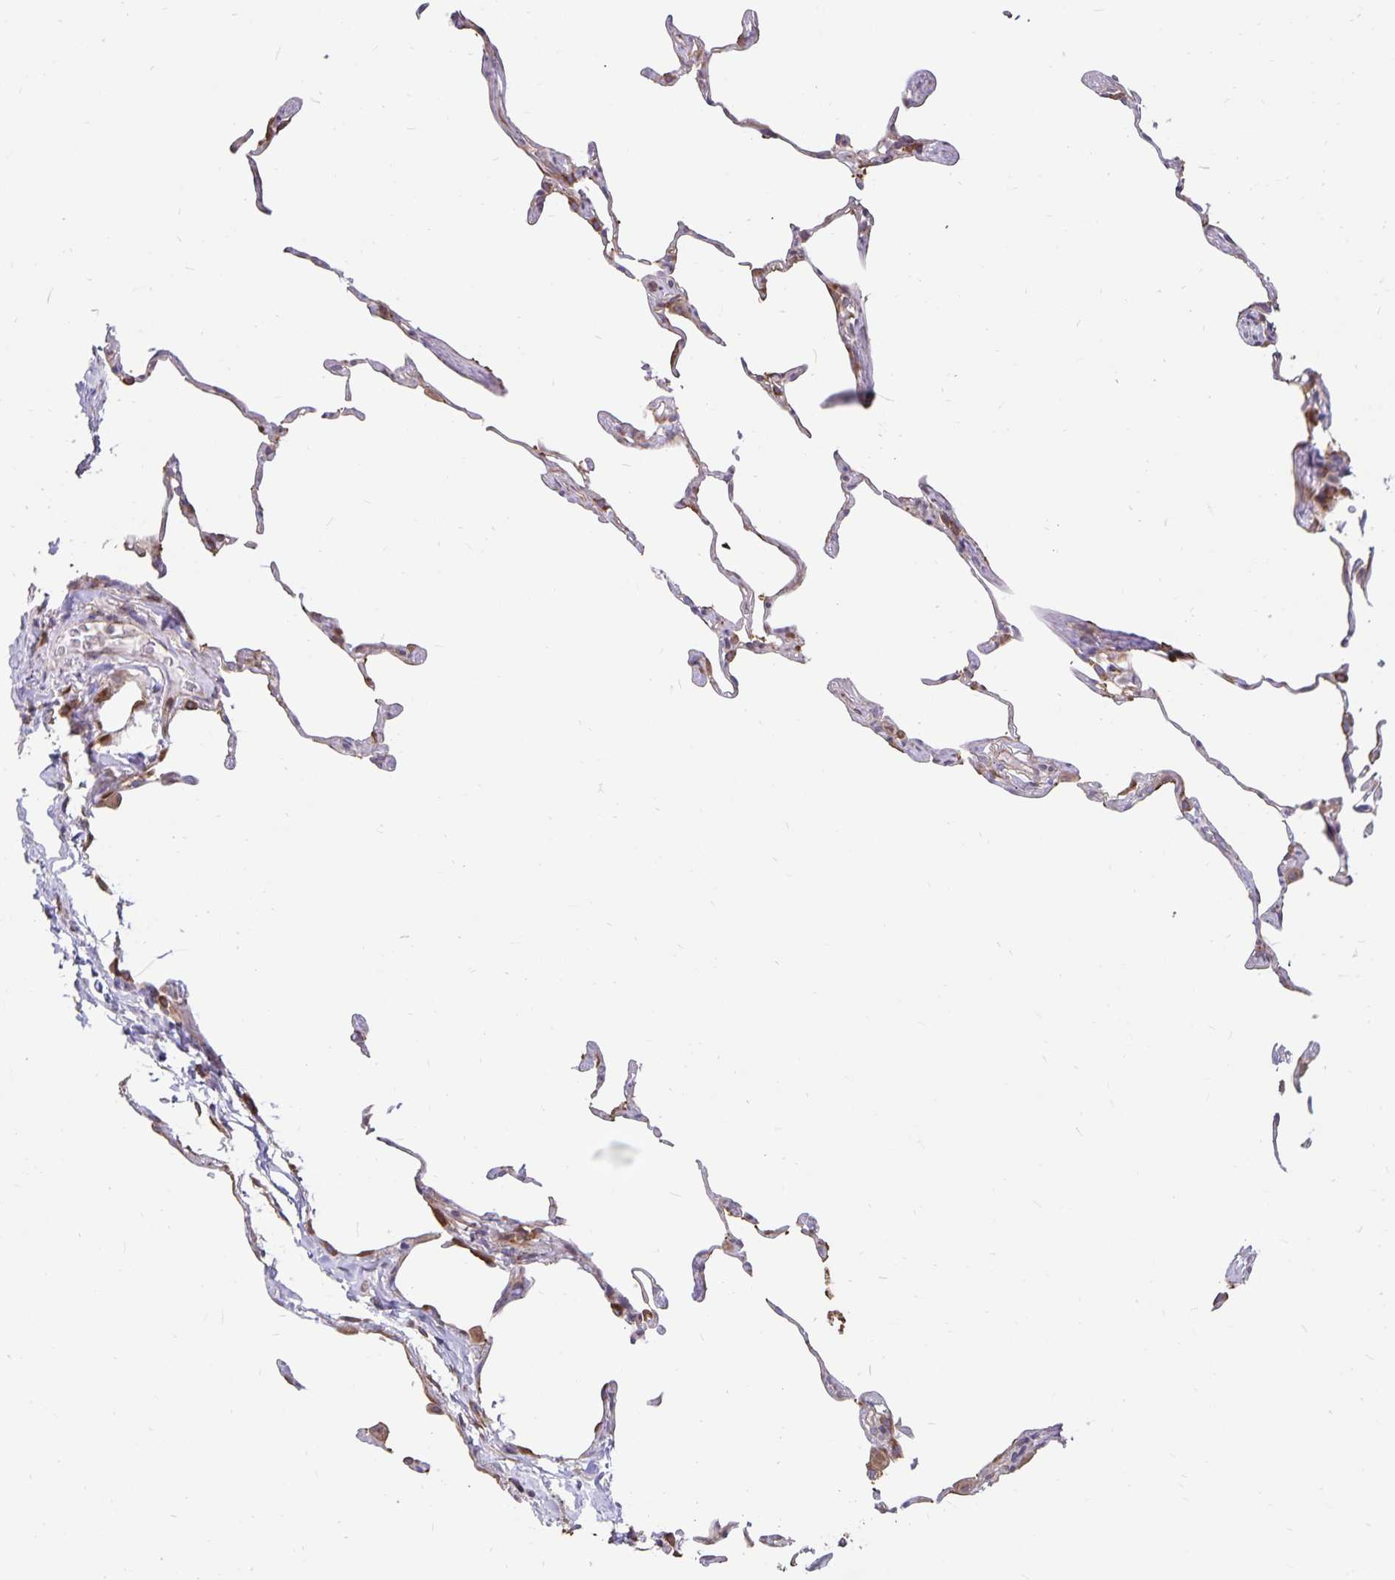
{"staining": {"intensity": "moderate", "quantity": "<25%", "location": "cytoplasmic/membranous"}, "tissue": "lung", "cell_type": "Alveolar cells", "image_type": "normal", "snomed": [{"axis": "morphology", "description": "Normal tissue, NOS"}, {"axis": "topography", "description": "Lung"}], "caption": "Immunohistochemistry of unremarkable human lung shows low levels of moderate cytoplasmic/membranous staining in about <25% of alveolar cells.", "gene": "SEC62", "patient": {"sex": "female", "age": 57}}